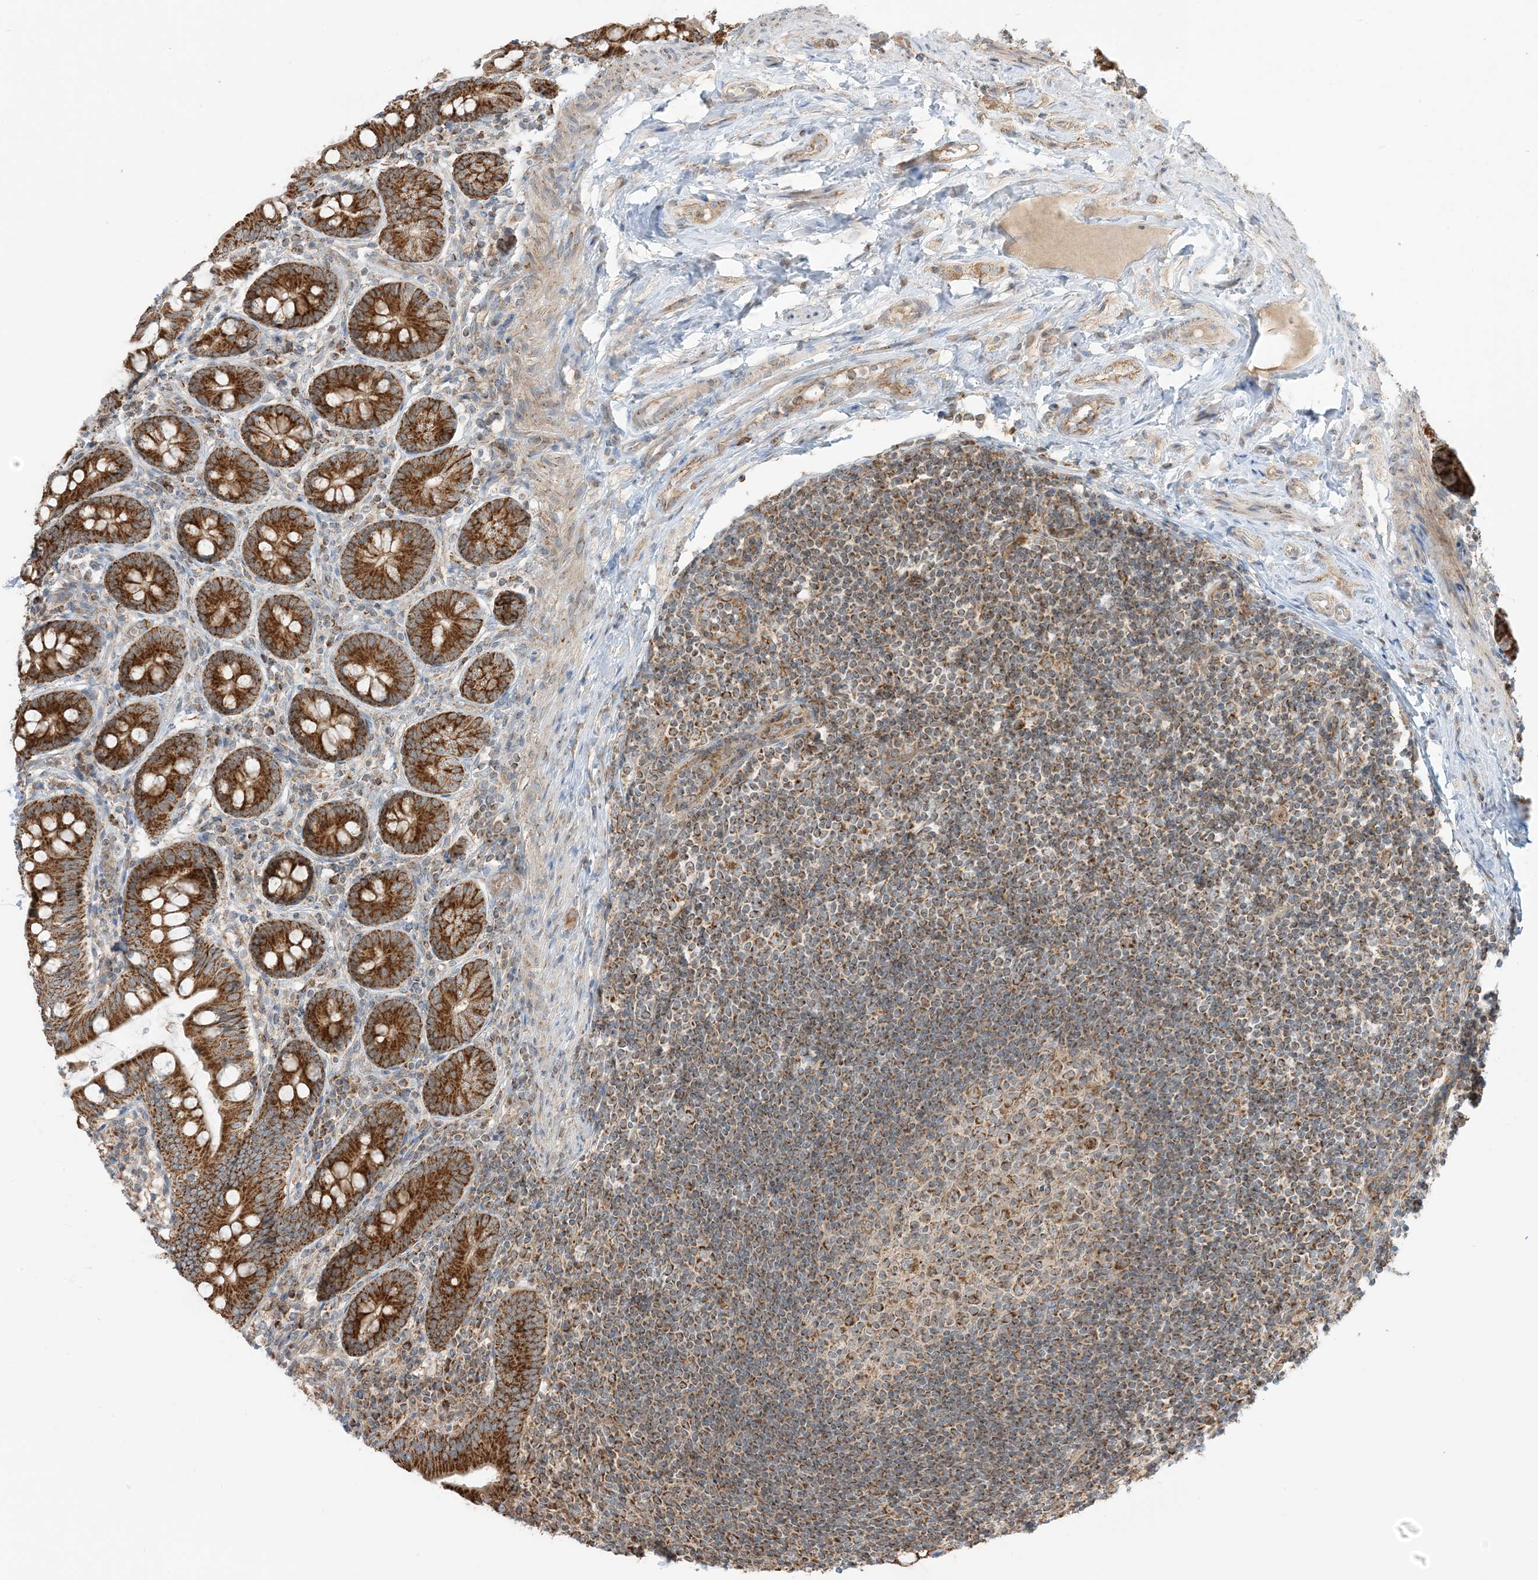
{"staining": {"intensity": "strong", "quantity": ">75%", "location": "cytoplasmic/membranous"}, "tissue": "small intestine", "cell_type": "Glandular cells", "image_type": "normal", "snomed": [{"axis": "morphology", "description": "Normal tissue, NOS"}, {"axis": "topography", "description": "Small intestine"}], "caption": "IHC (DAB (3,3'-diaminobenzidine)) staining of unremarkable small intestine exhibits strong cytoplasmic/membranous protein positivity in approximately >75% of glandular cells.", "gene": "N4BP3", "patient": {"sex": "male", "age": 7}}